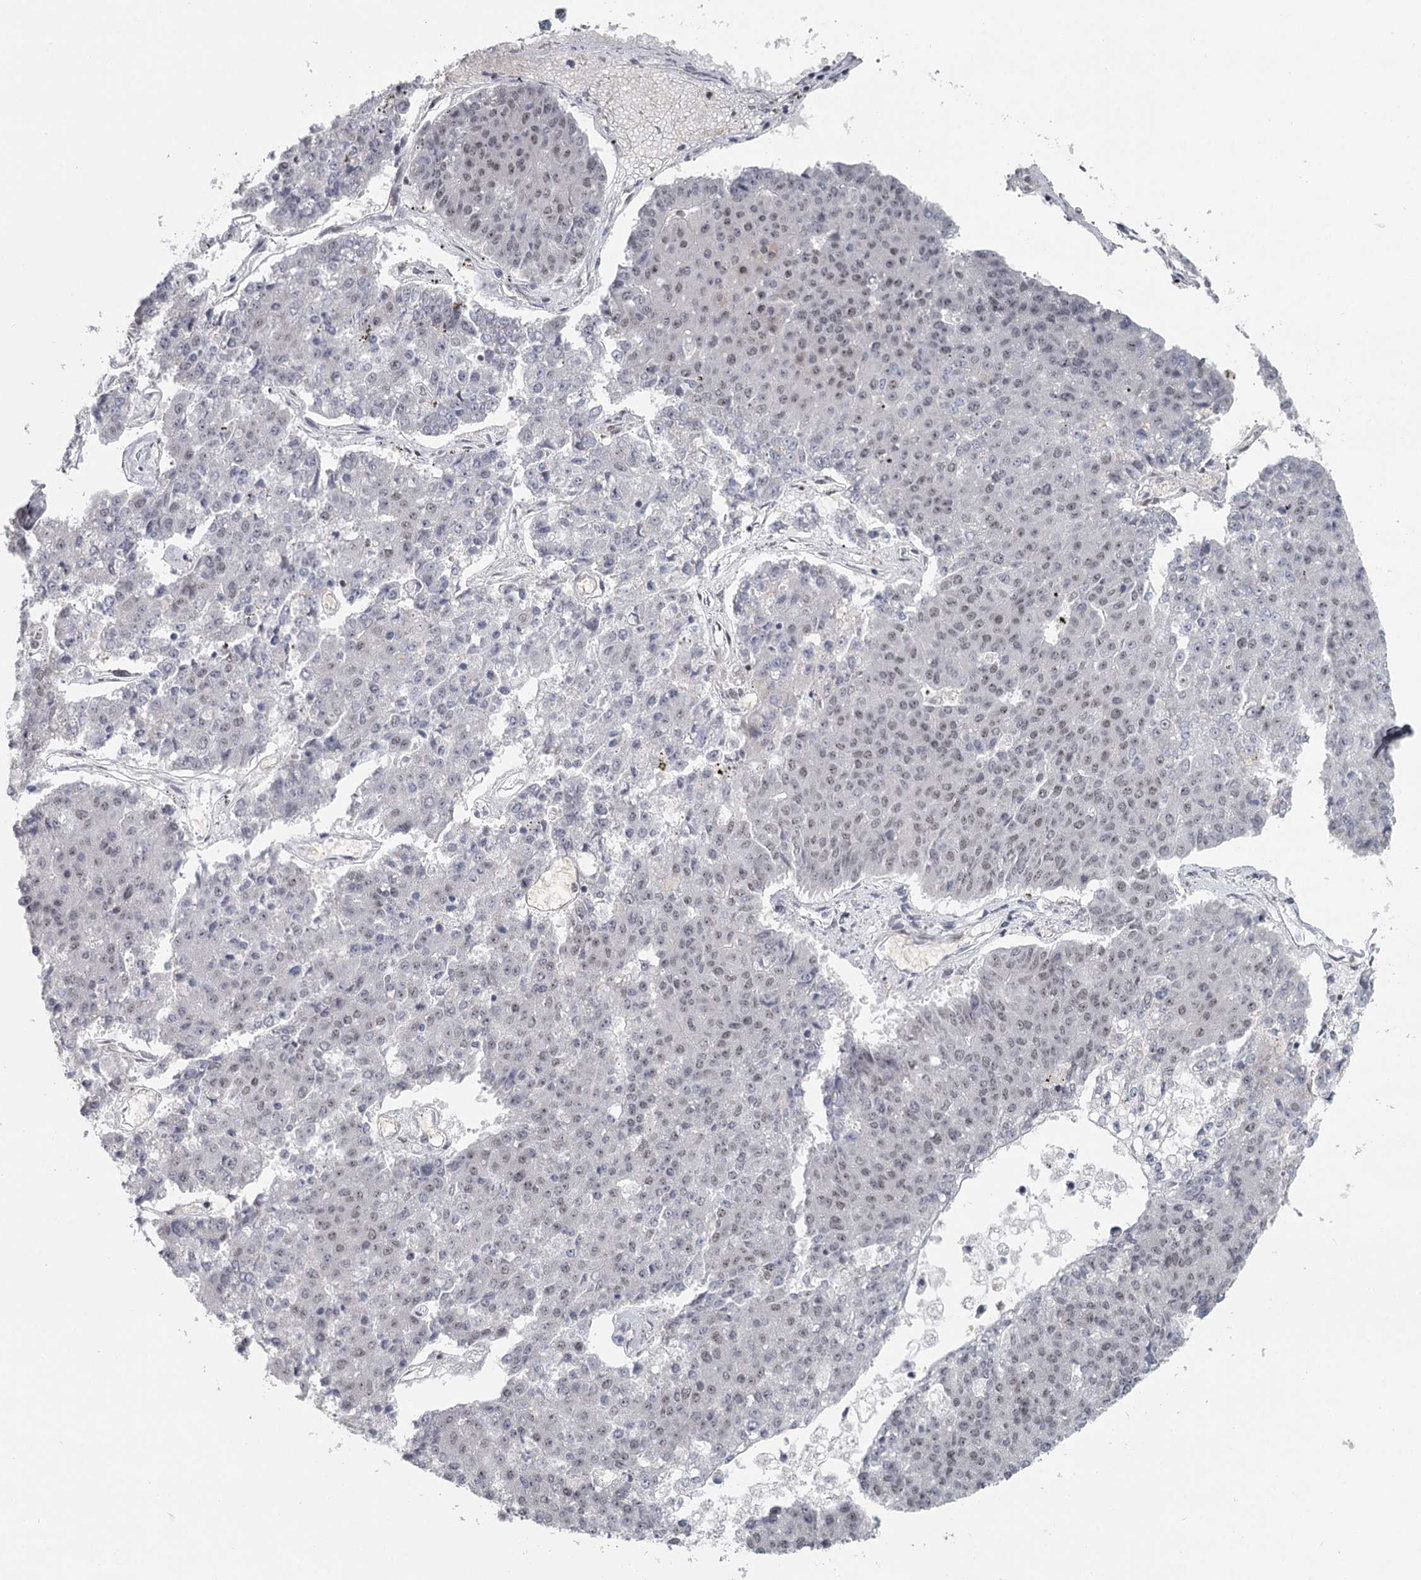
{"staining": {"intensity": "weak", "quantity": "25%-75%", "location": "nuclear"}, "tissue": "pancreatic cancer", "cell_type": "Tumor cells", "image_type": "cancer", "snomed": [{"axis": "morphology", "description": "Adenocarcinoma, NOS"}, {"axis": "topography", "description": "Pancreas"}], "caption": "Pancreatic adenocarcinoma tissue exhibits weak nuclear positivity in about 25%-75% of tumor cells", "gene": "FAM13C", "patient": {"sex": "male", "age": 50}}